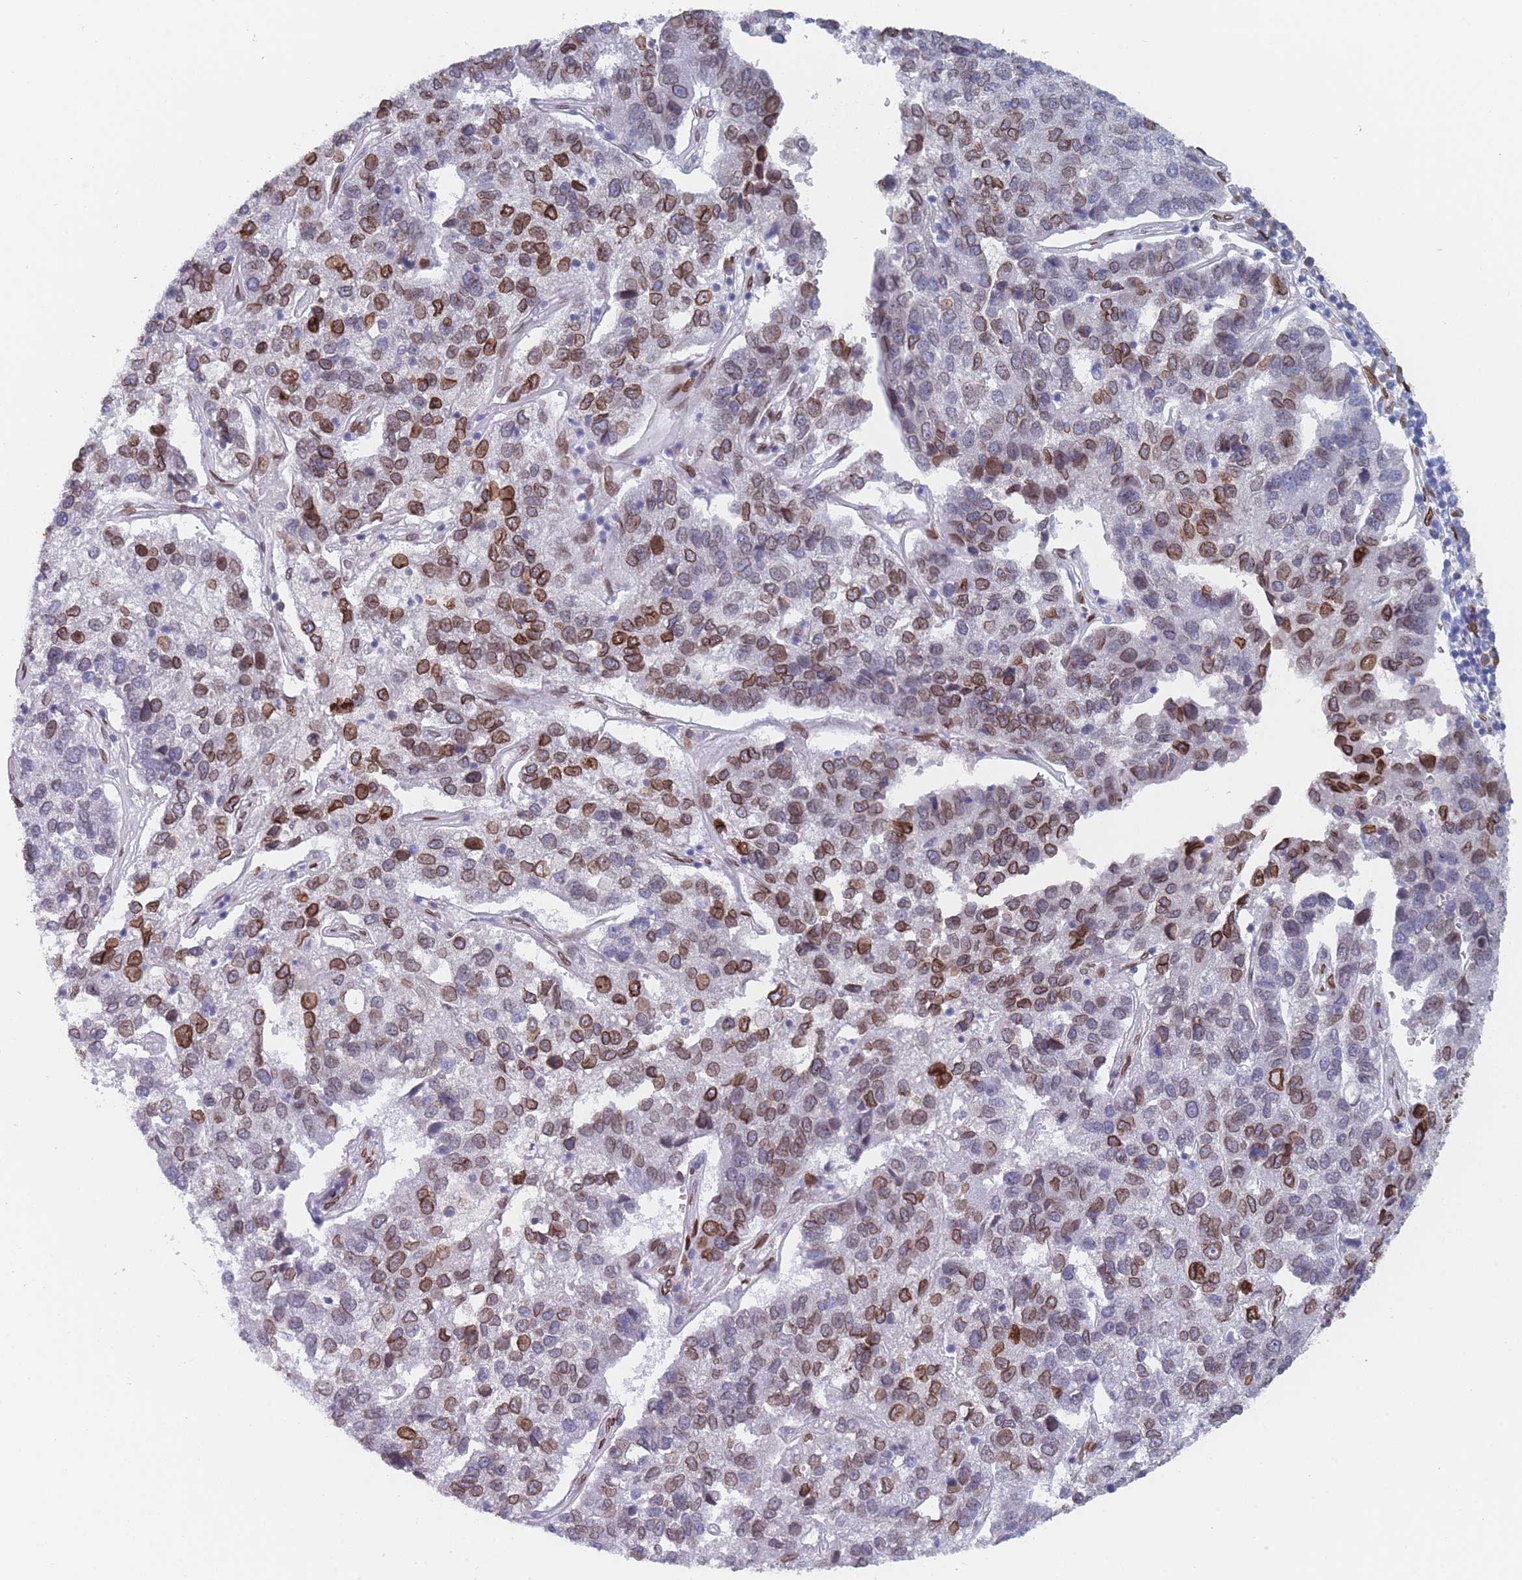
{"staining": {"intensity": "strong", "quantity": "25%-75%", "location": "cytoplasmic/membranous,nuclear"}, "tissue": "pancreatic cancer", "cell_type": "Tumor cells", "image_type": "cancer", "snomed": [{"axis": "morphology", "description": "Adenocarcinoma, NOS"}, {"axis": "topography", "description": "Pancreas"}], "caption": "About 25%-75% of tumor cells in human pancreatic cancer (adenocarcinoma) display strong cytoplasmic/membranous and nuclear protein positivity as visualized by brown immunohistochemical staining.", "gene": "ZBTB1", "patient": {"sex": "female", "age": 61}}